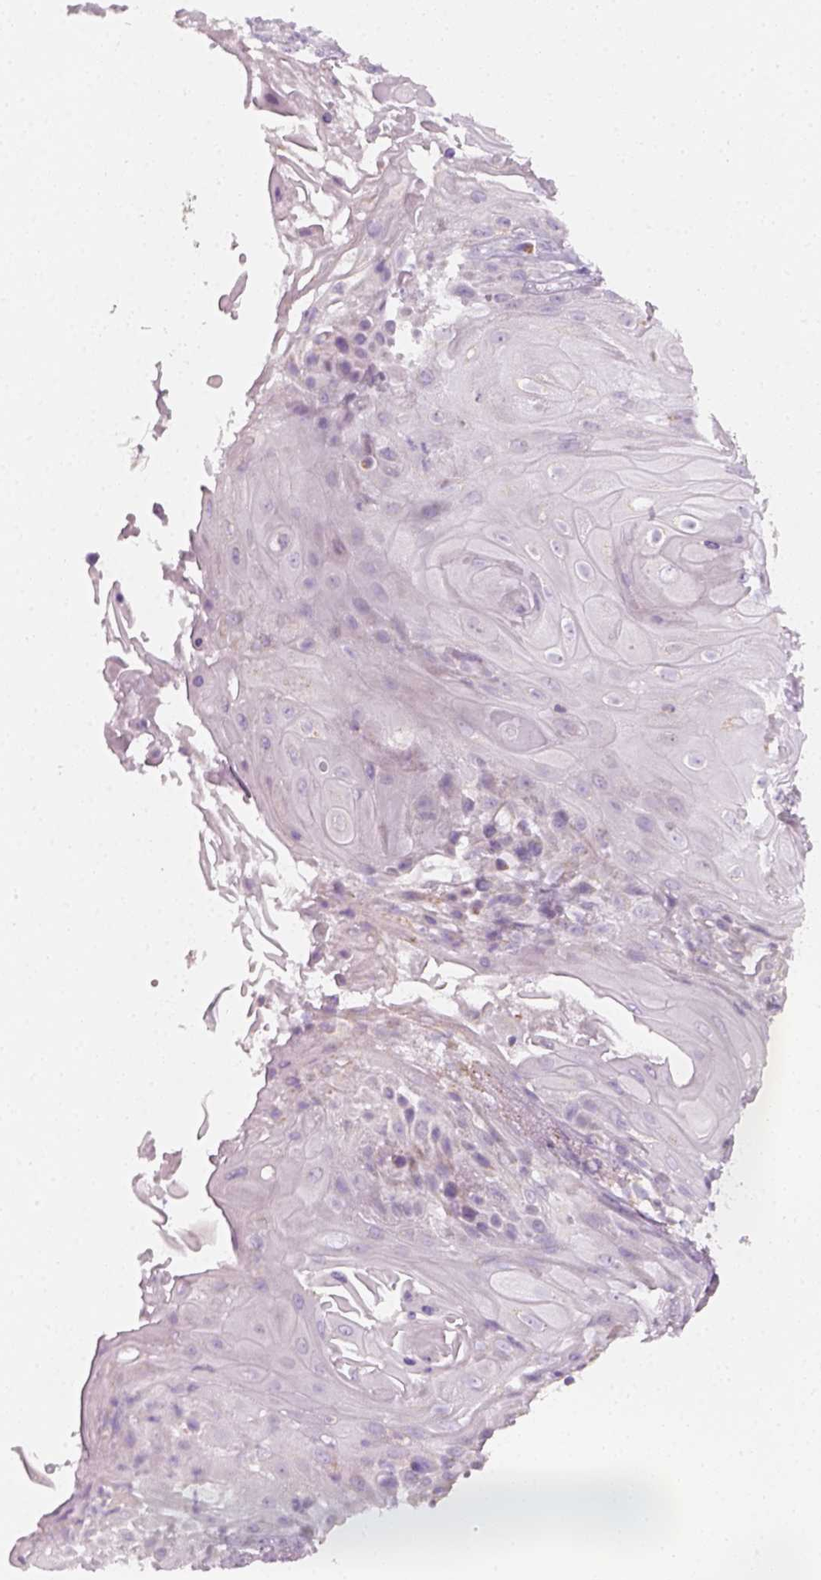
{"staining": {"intensity": "negative", "quantity": "none", "location": "none"}, "tissue": "skin cancer", "cell_type": "Tumor cells", "image_type": "cancer", "snomed": [{"axis": "morphology", "description": "Squamous cell carcinoma, NOS"}, {"axis": "topography", "description": "Skin"}], "caption": "Protein analysis of skin squamous cell carcinoma demonstrates no significant staining in tumor cells.", "gene": "AWAT2", "patient": {"sex": "male", "age": 62}}